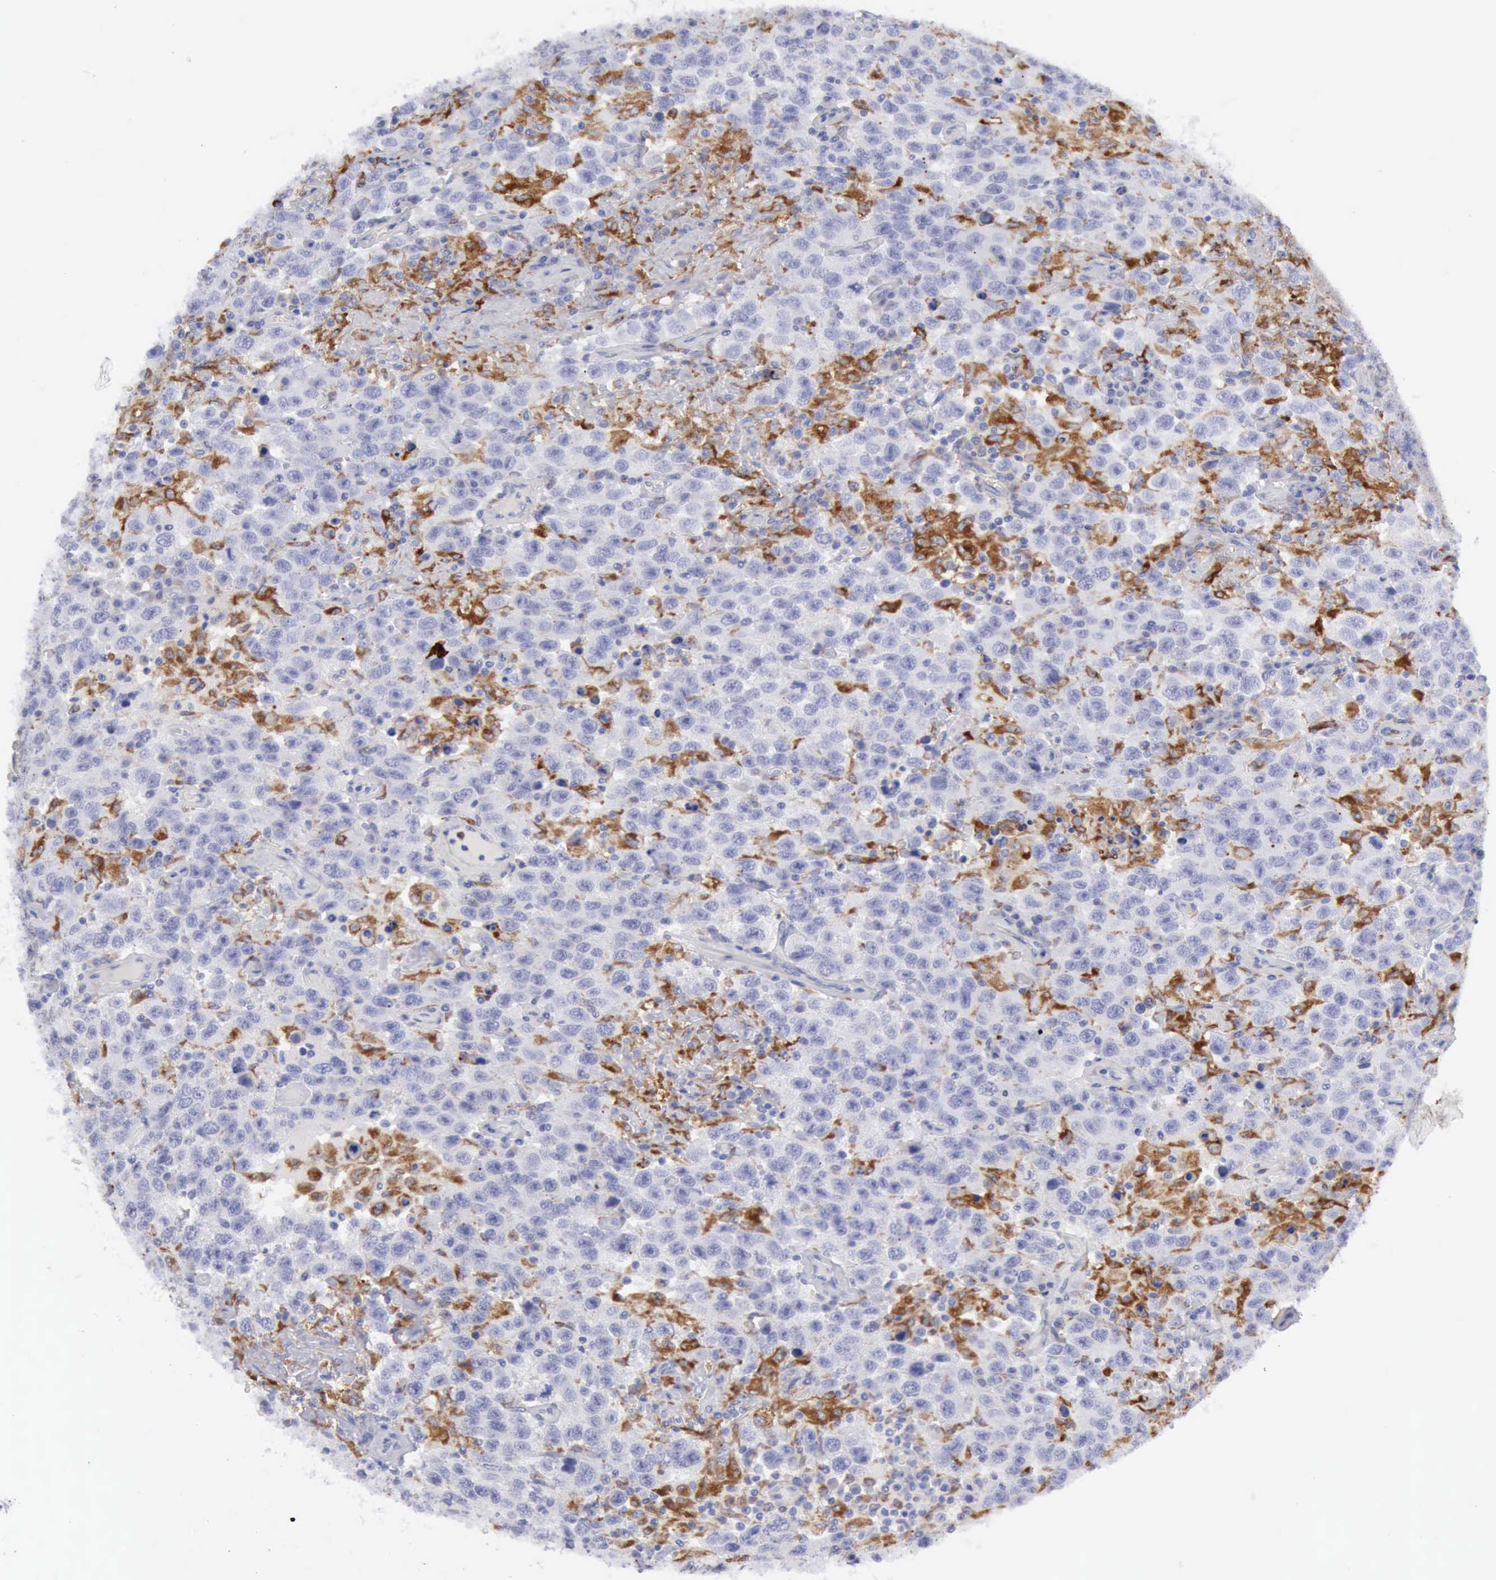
{"staining": {"intensity": "negative", "quantity": "none", "location": "none"}, "tissue": "testis cancer", "cell_type": "Tumor cells", "image_type": "cancer", "snomed": [{"axis": "morphology", "description": "Seminoma, NOS"}, {"axis": "topography", "description": "Testis"}], "caption": "An image of human testis cancer is negative for staining in tumor cells.", "gene": "CTSS", "patient": {"sex": "male", "age": 41}}